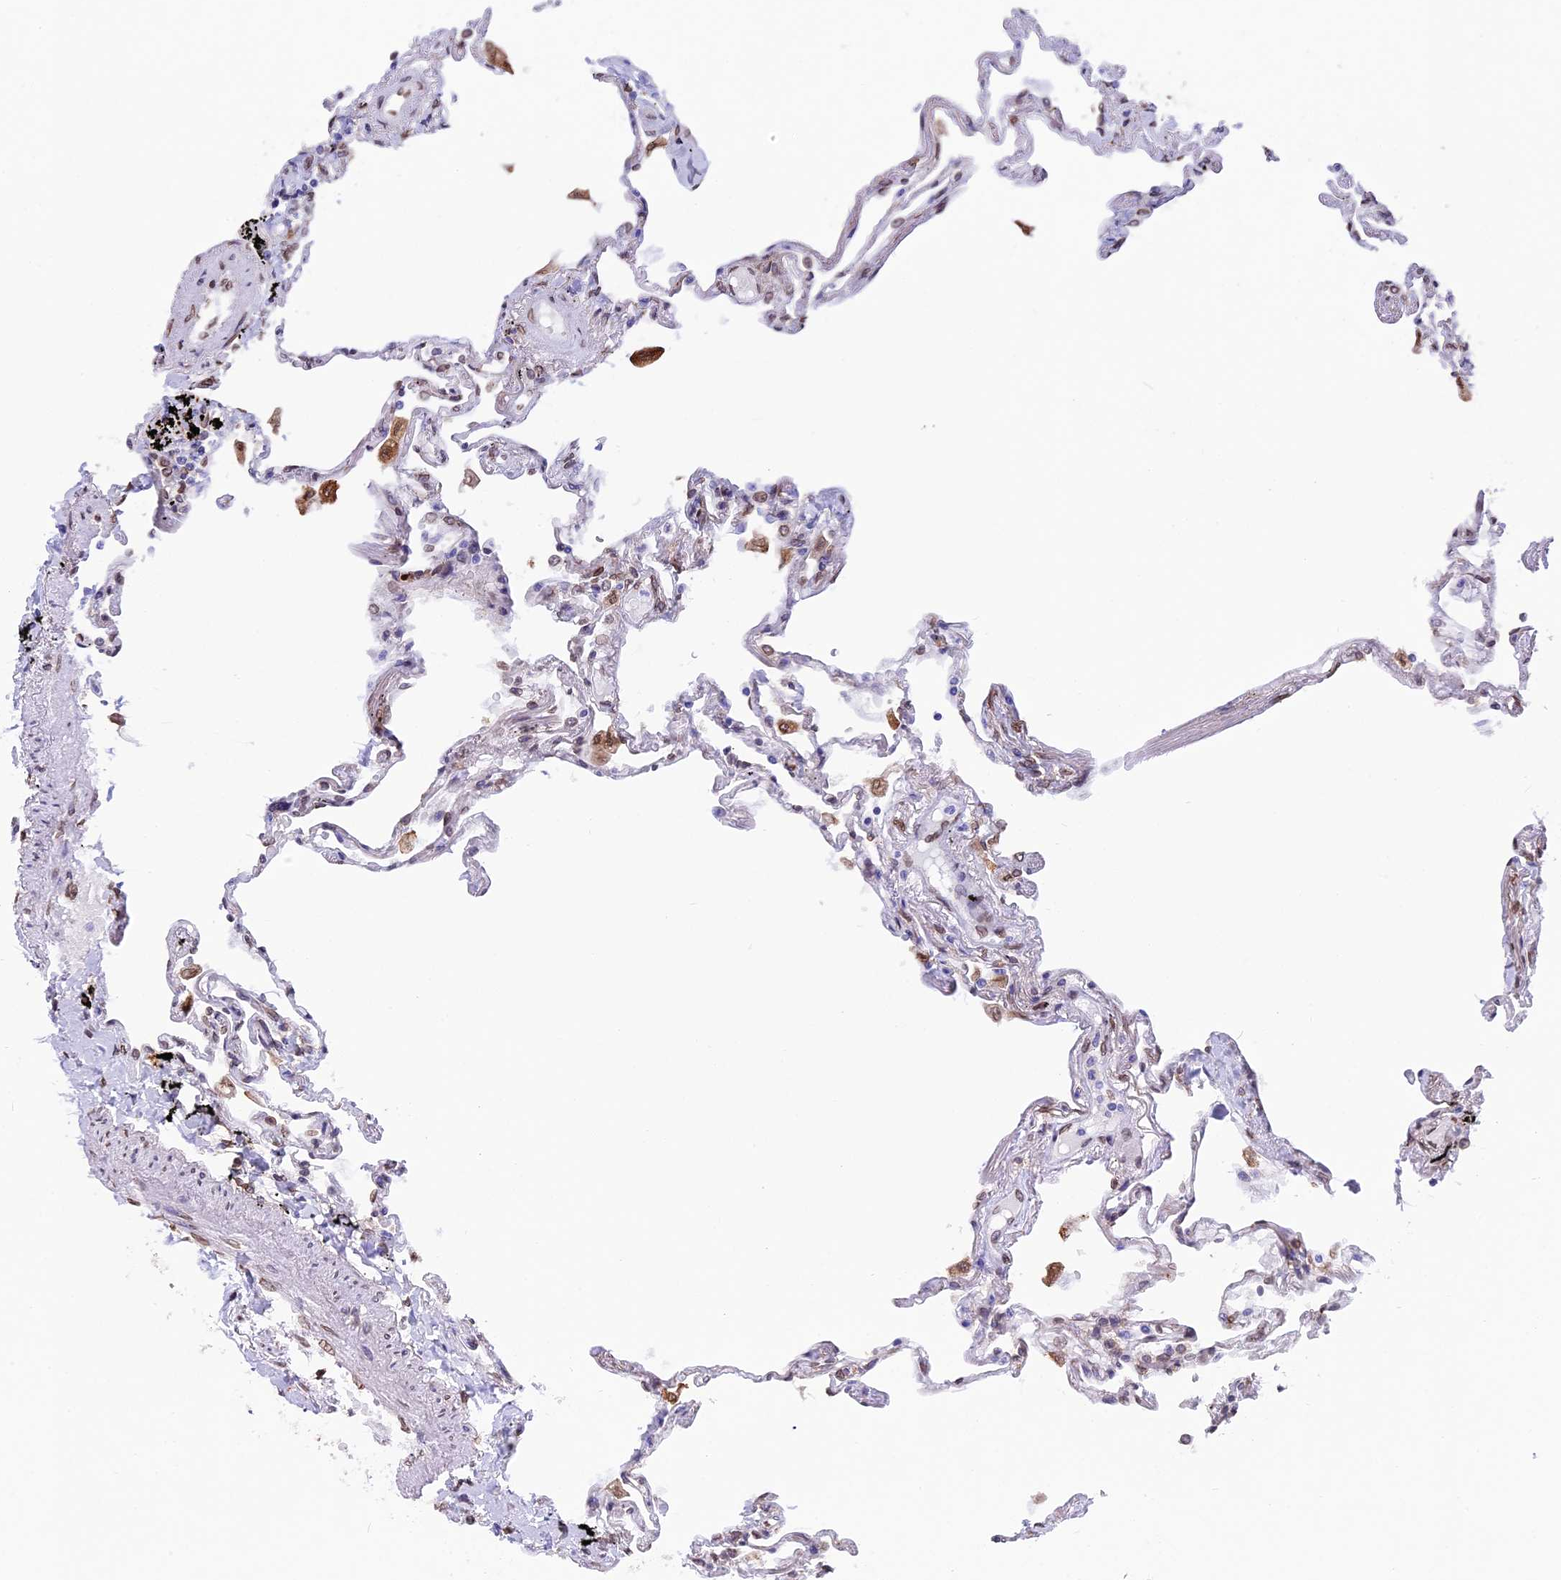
{"staining": {"intensity": "moderate", "quantity": "<25%", "location": "cytoplasmic/membranous"}, "tissue": "lung", "cell_type": "Alveolar cells", "image_type": "normal", "snomed": [{"axis": "morphology", "description": "Normal tissue, NOS"}, {"axis": "topography", "description": "Lung"}], "caption": "A high-resolution image shows immunohistochemistry staining of benign lung, which exhibits moderate cytoplasmic/membranous positivity in about <25% of alveolar cells.", "gene": "TMPRSS7", "patient": {"sex": "female", "age": 67}}